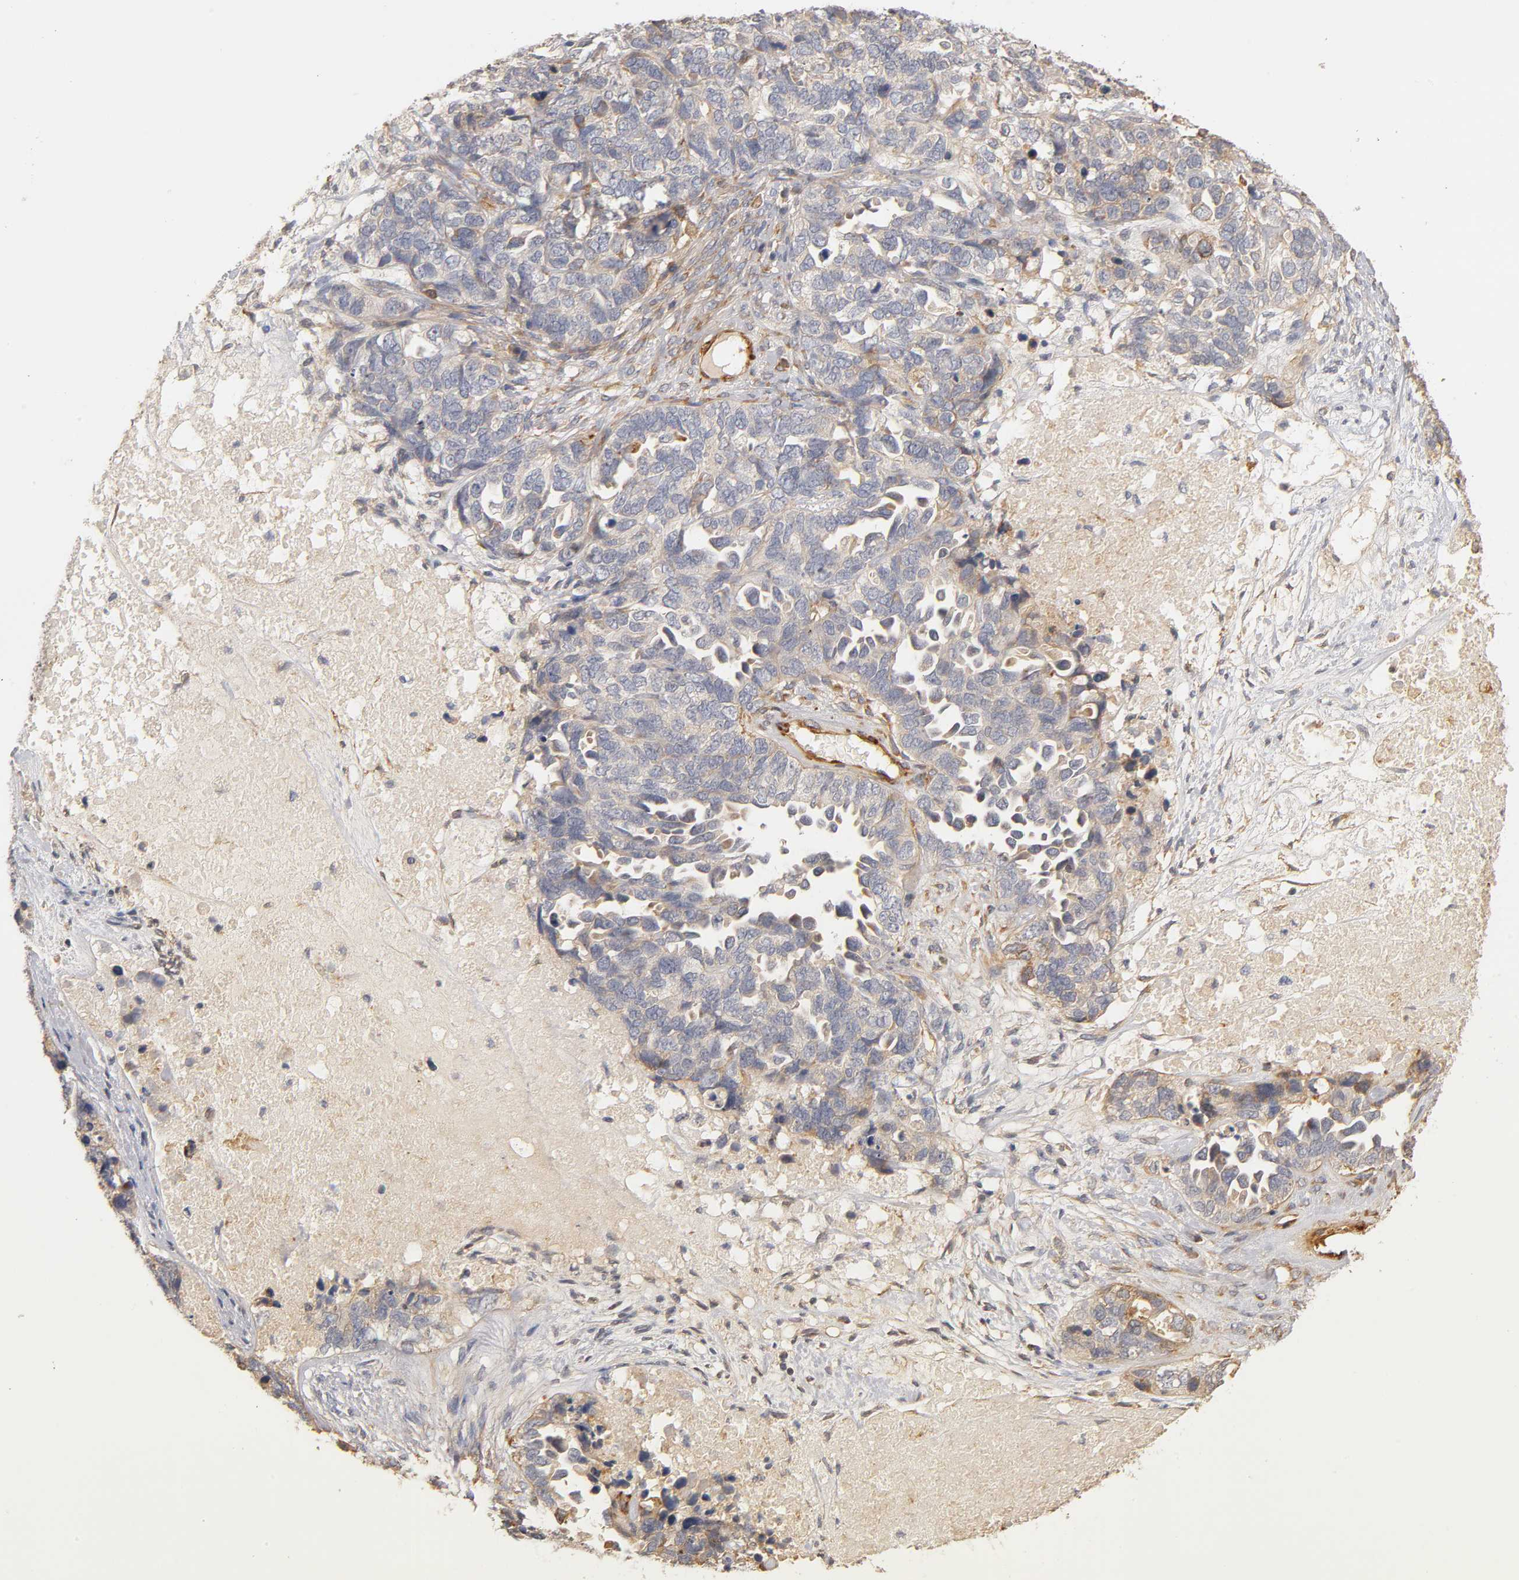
{"staining": {"intensity": "negative", "quantity": "none", "location": "none"}, "tissue": "ovarian cancer", "cell_type": "Tumor cells", "image_type": "cancer", "snomed": [{"axis": "morphology", "description": "Cystadenocarcinoma, serous, NOS"}, {"axis": "topography", "description": "Ovary"}], "caption": "Immunohistochemistry (IHC) photomicrograph of neoplastic tissue: human ovarian serous cystadenocarcinoma stained with DAB (3,3'-diaminobenzidine) demonstrates no significant protein staining in tumor cells.", "gene": "LAMB1", "patient": {"sex": "female", "age": 82}}